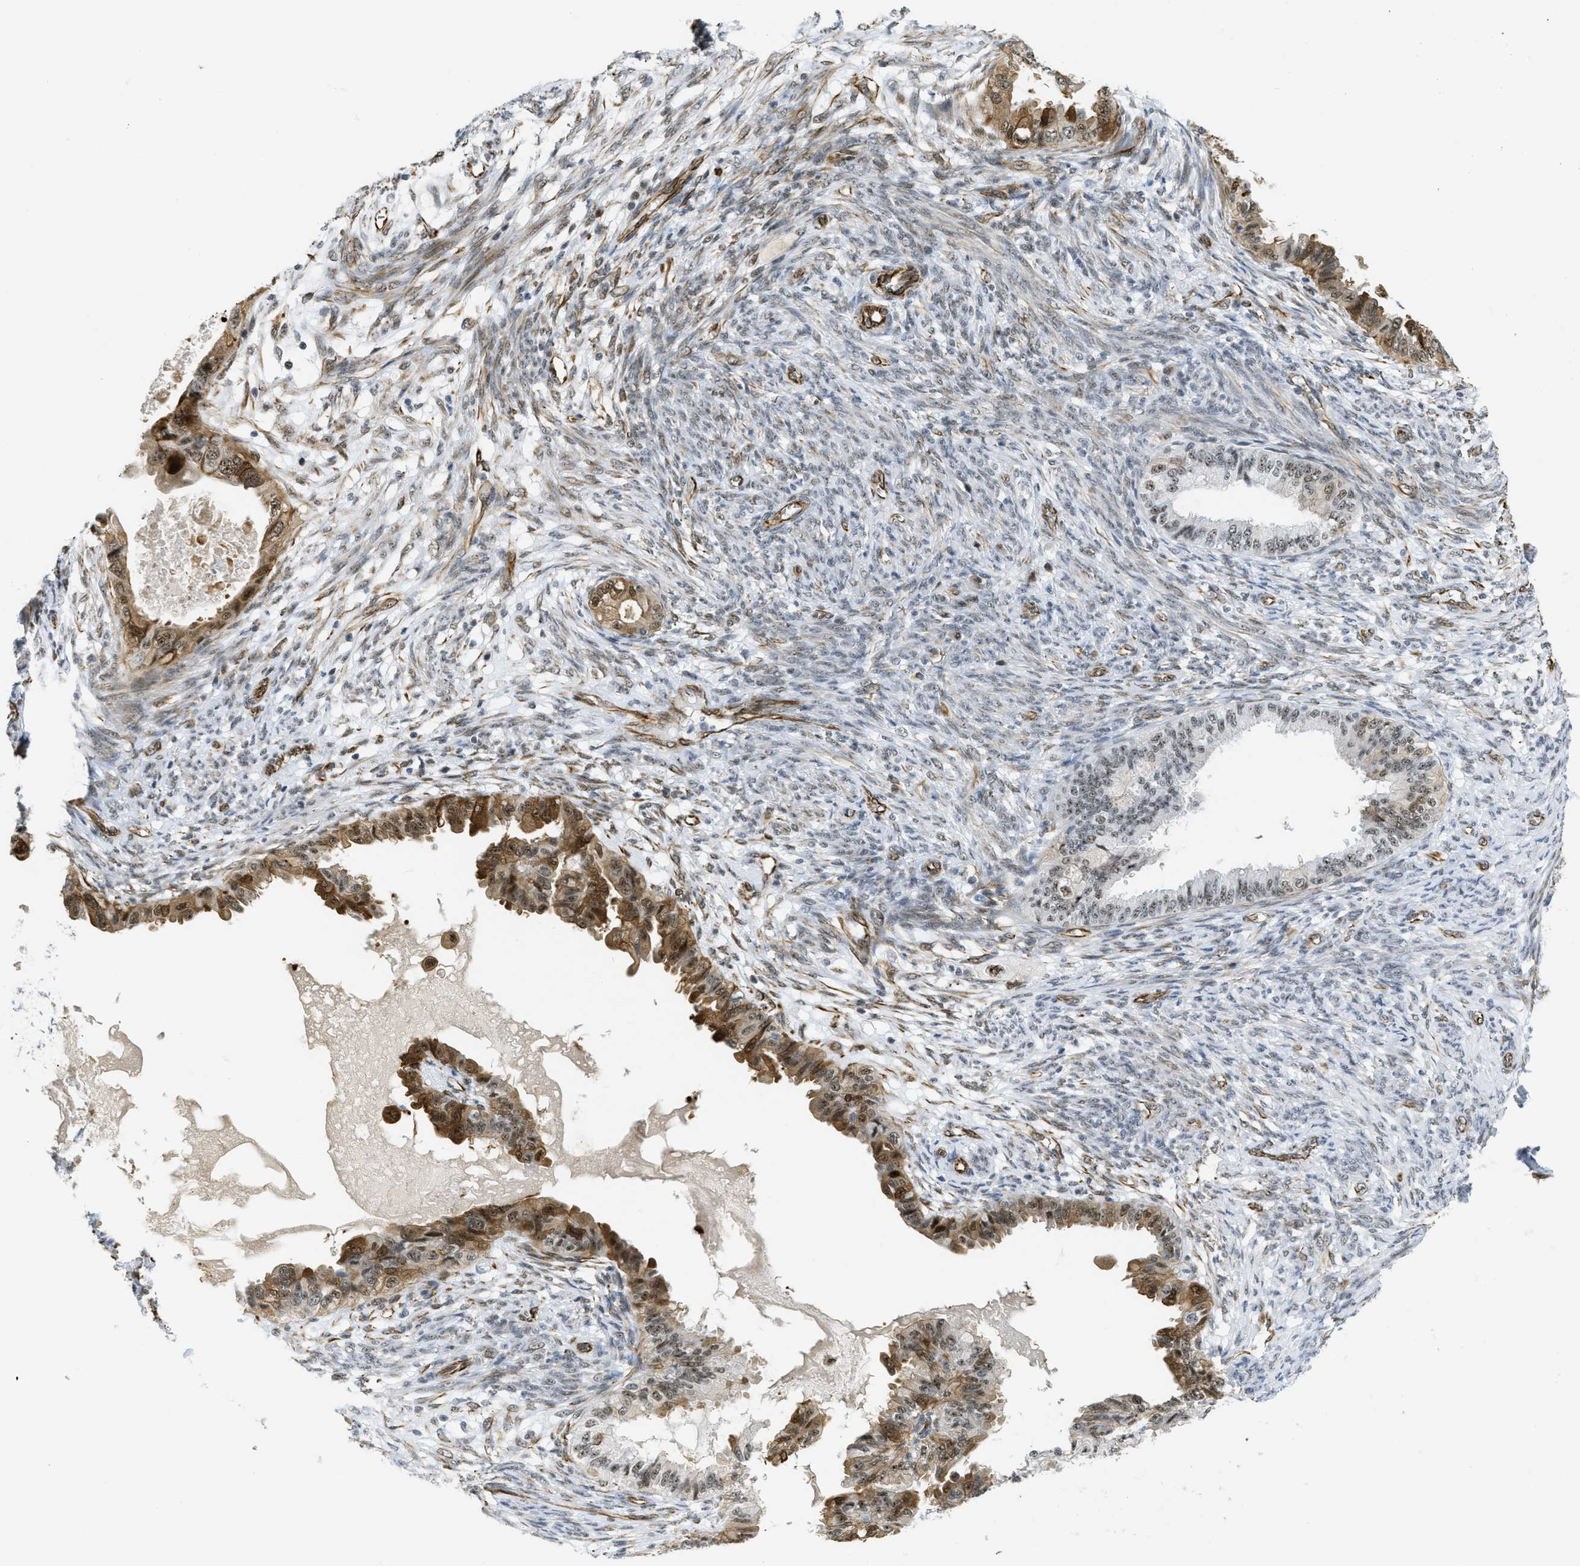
{"staining": {"intensity": "moderate", "quantity": ">75%", "location": "cytoplasmic/membranous,nuclear"}, "tissue": "cervical cancer", "cell_type": "Tumor cells", "image_type": "cancer", "snomed": [{"axis": "morphology", "description": "Normal tissue, NOS"}, {"axis": "morphology", "description": "Adenocarcinoma, NOS"}, {"axis": "topography", "description": "Cervix"}, {"axis": "topography", "description": "Endometrium"}], "caption": "This micrograph demonstrates immunohistochemistry (IHC) staining of cervical cancer (adenocarcinoma), with medium moderate cytoplasmic/membranous and nuclear expression in about >75% of tumor cells.", "gene": "LRRC8B", "patient": {"sex": "female", "age": 86}}